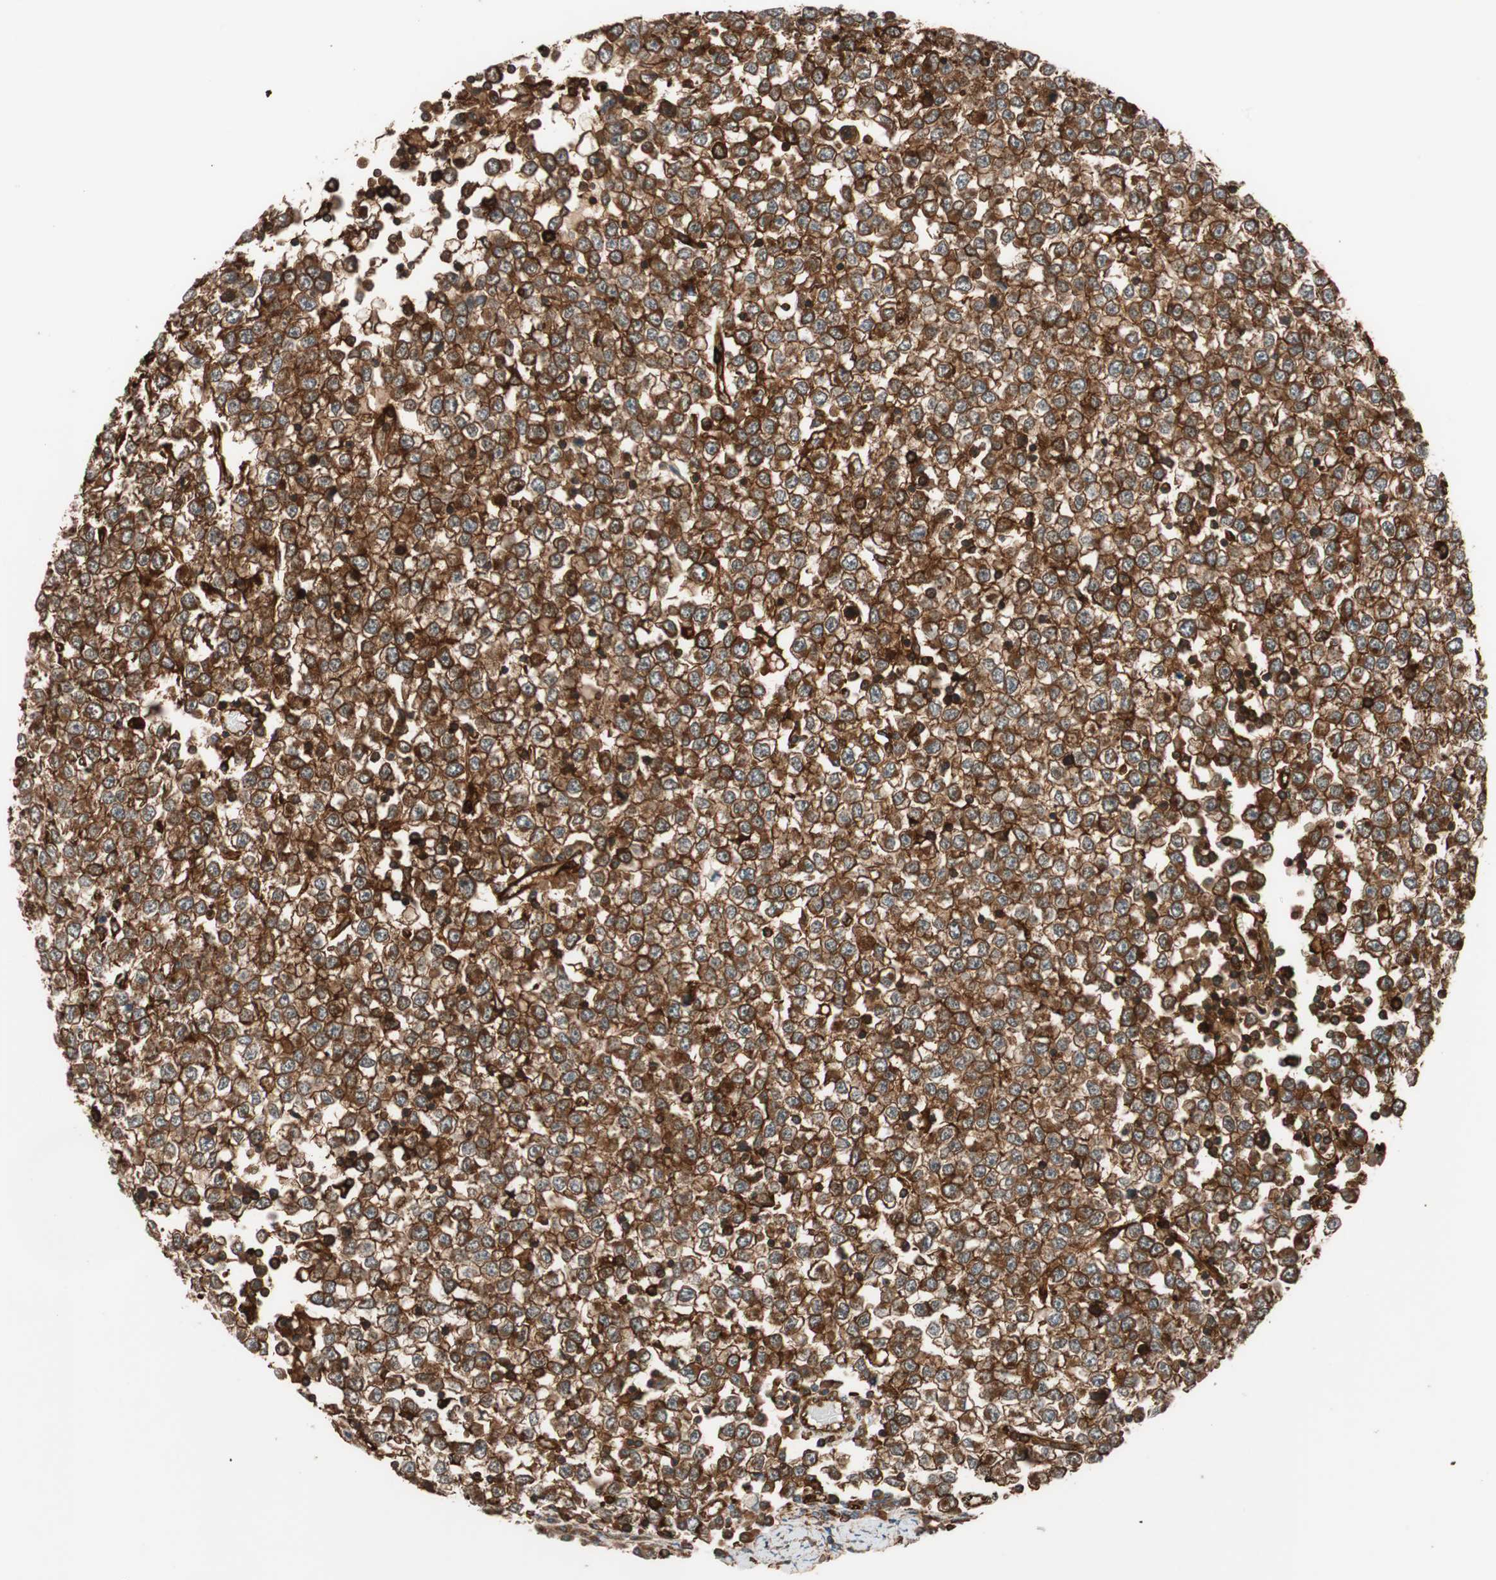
{"staining": {"intensity": "strong", "quantity": ">75%", "location": "cytoplasmic/membranous"}, "tissue": "testis cancer", "cell_type": "Tumor cells", "image_type": "cancer", "snomed": [{"axis": "morphology", "description": "Seminoma, NOS"}, {"axis": "topography", "description": "Testis"}], "caption": "Protein staining of seminoma (testis) tissue reveals strong cytoplasmic/membranous expression in approximately >75% of tumor cells.", "gene": "VASP", "patient": {"sex": "male", "age": 65}}